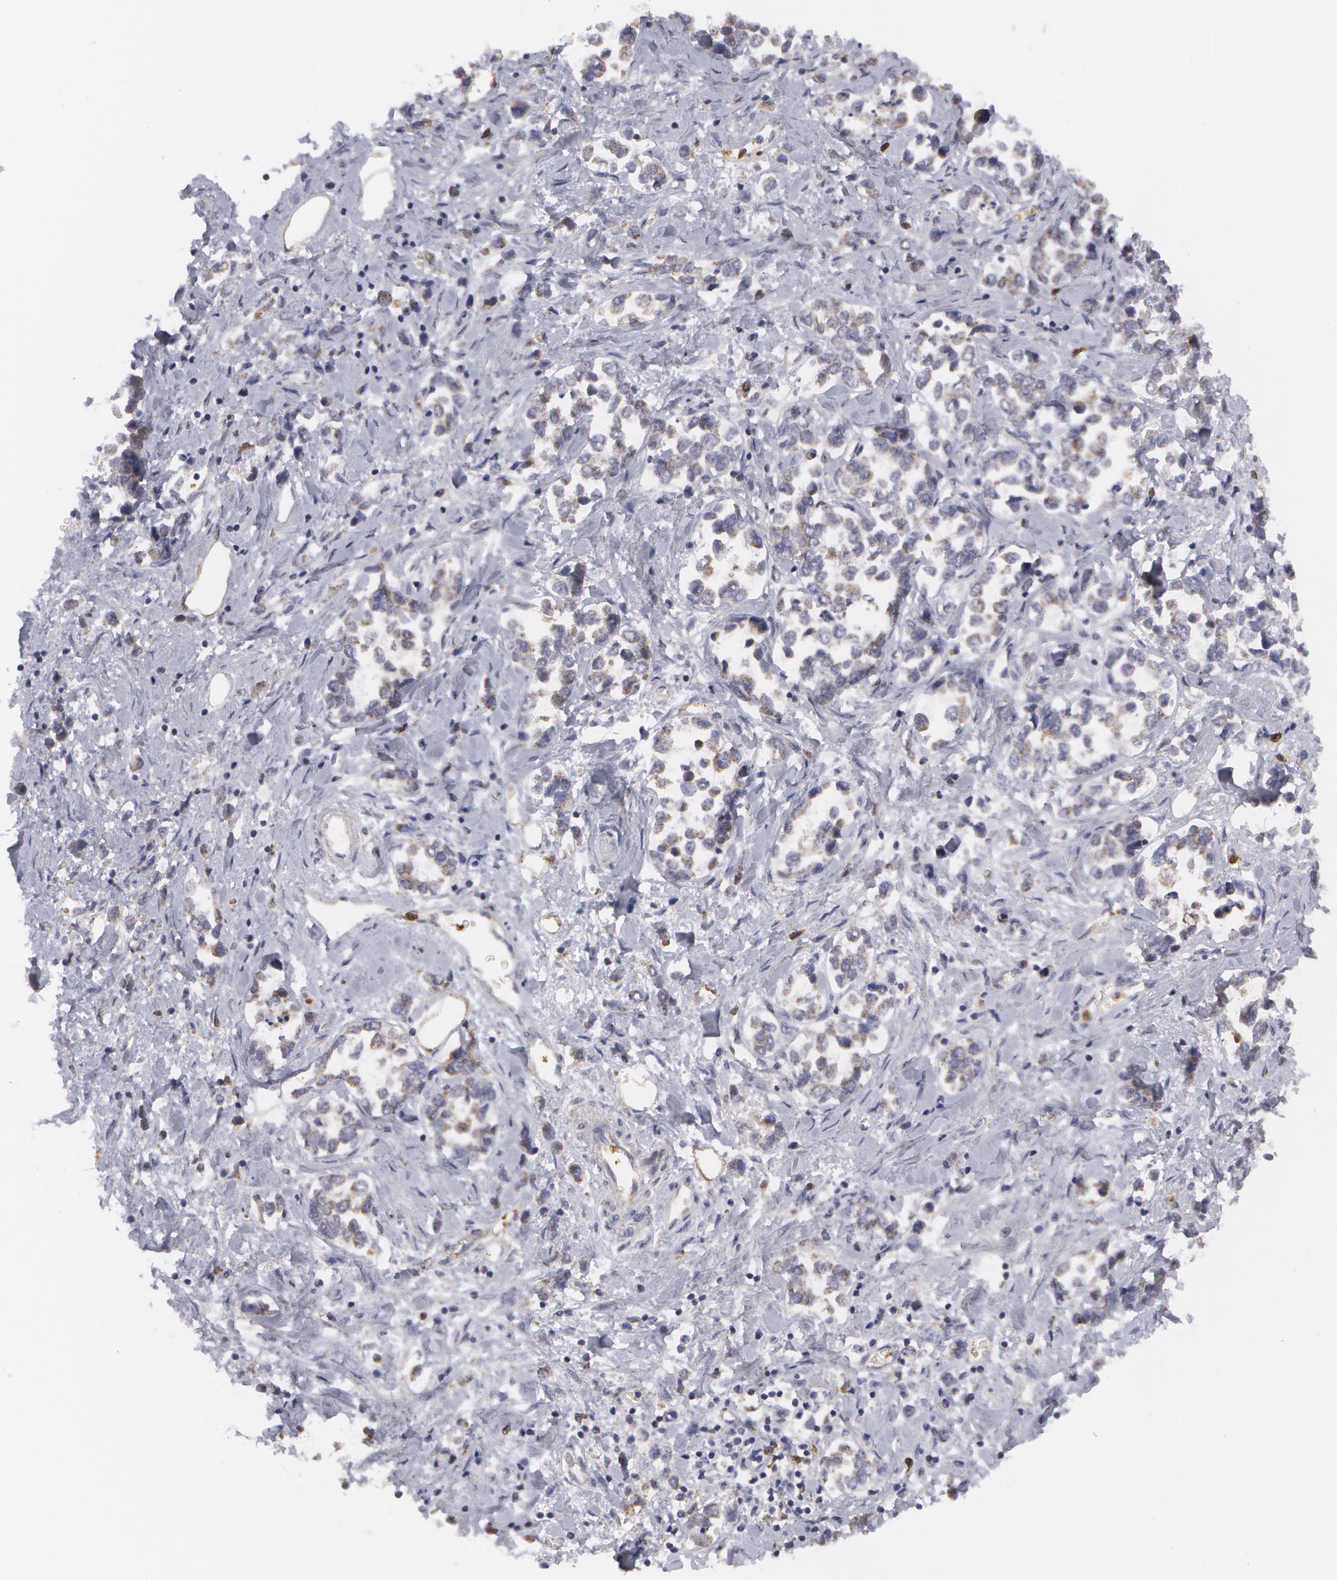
{"staining": {"intensity": "weak", "quantity": ">75%", "location": "cytoplasmic/membranous"}, "tissue": "stomach cancer", "cell_type": "Tumor cells", "image_type": "cancer", "snomed": [{"axis": "morphology", "description": "Adenocarcinoma, NOS"}, {"axis": "topography", "description": "Stomach, upper"}], "caption": "Immunohistochemistry of human adenocarcinoma (stomach) demonstrates low levels of weak cytoplasmic/membranous positivity in approximately >75% of tumor cells. The staining was performed using DAB to visualize the protein expression in brown, while the nuclei were stained in blue with hematoxylin (Magnification: 20x).", "gene": "CAT", "patient": {"sex": "male", "age": 76}}